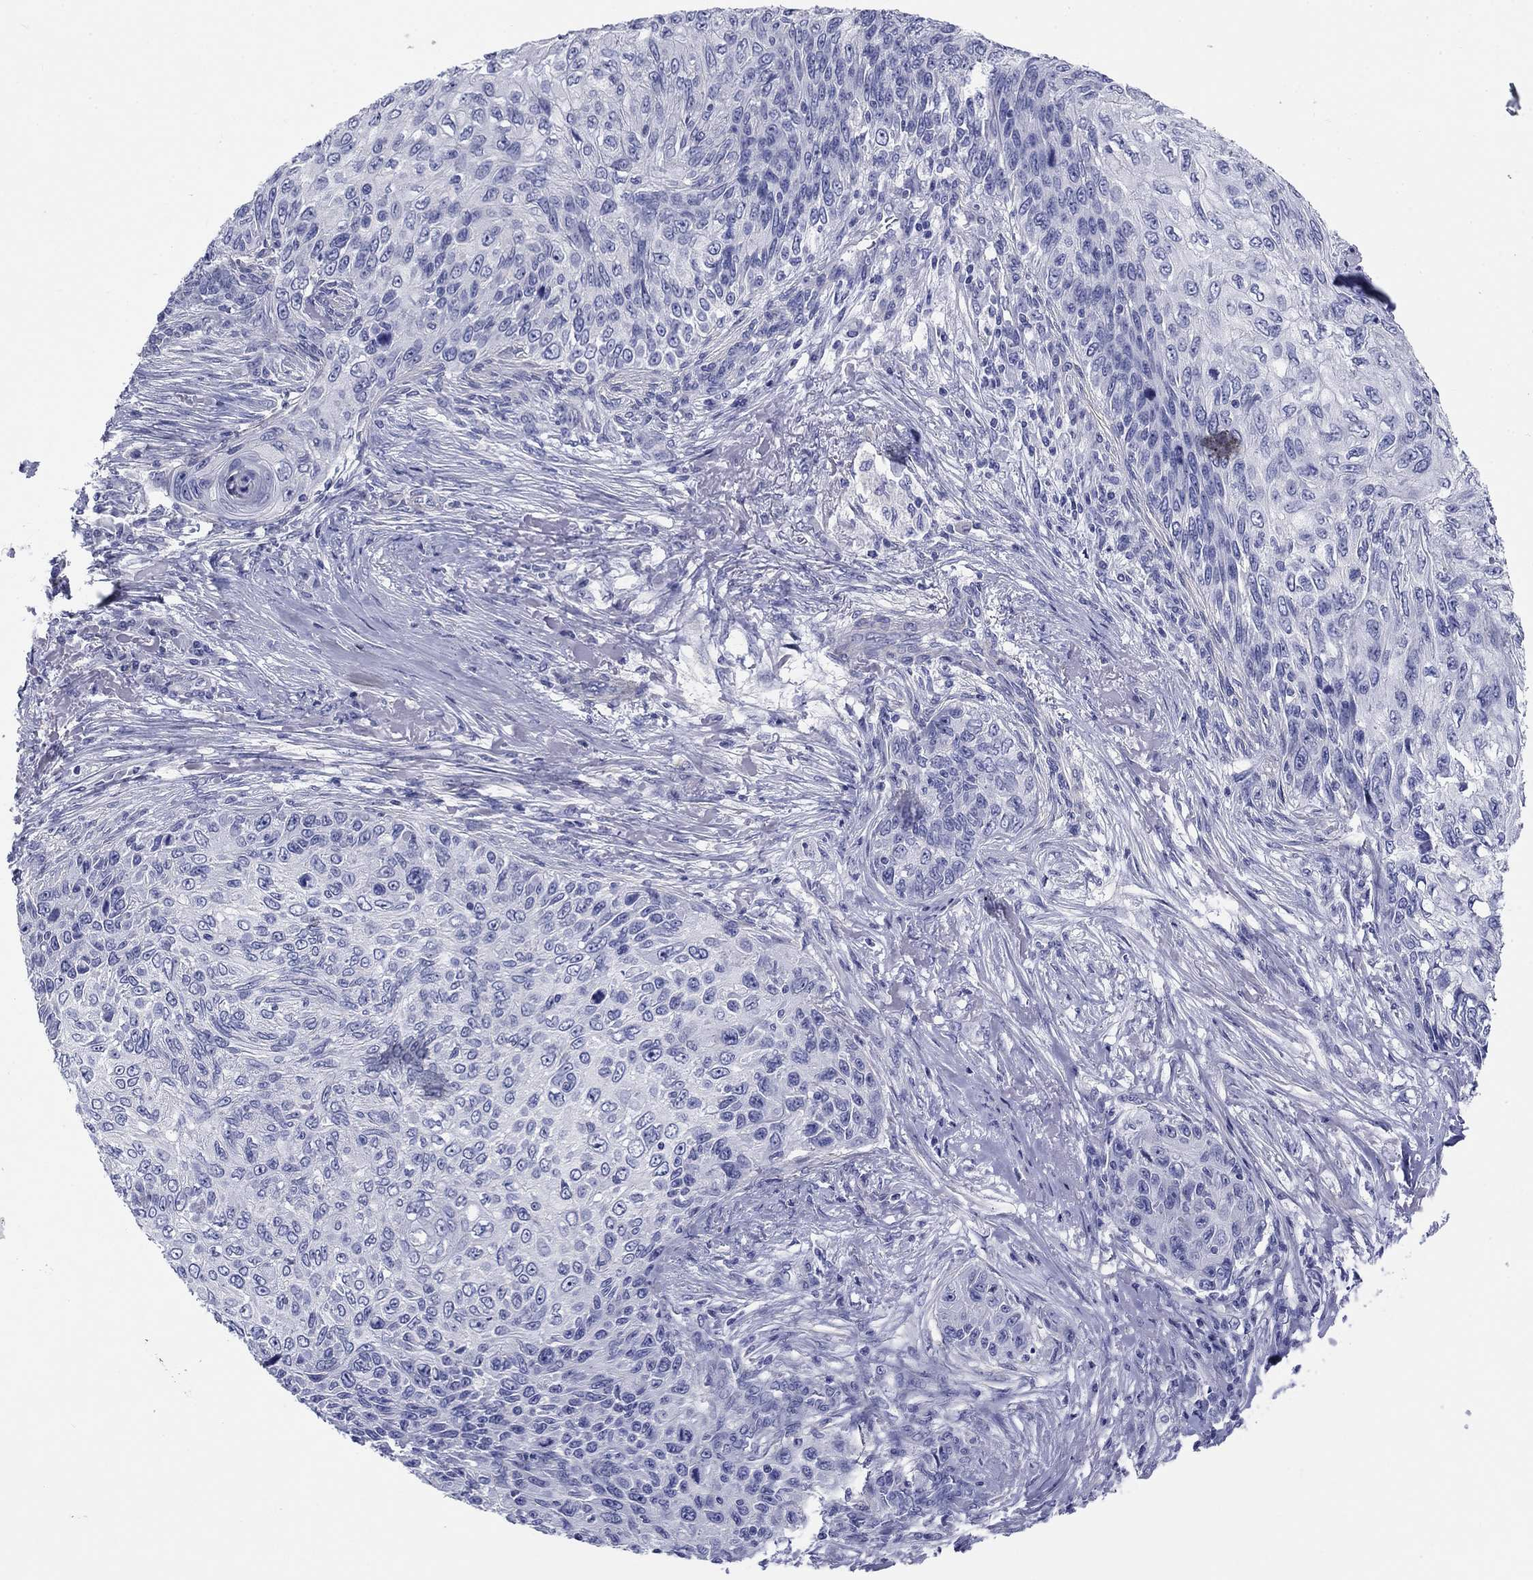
{"staining": {"intensity": "negative", "quantity": "none", "location": "none"}, "tissue": "skin cancer", "cell_type": "Tumor cells", "image_type": "cancer", "snomed": [{"axis": "morphology", "description": "Squamous cell carcinoma, NOS"}, {"axis": "topography", "description": "Skin"}], "caption": "The IHC histopathology image has no significant staining in tumor cells of skin squamous cell carcinoma tissue.", "gene": "PRKCG", "patient": {"sex": "male", "age": 92}}